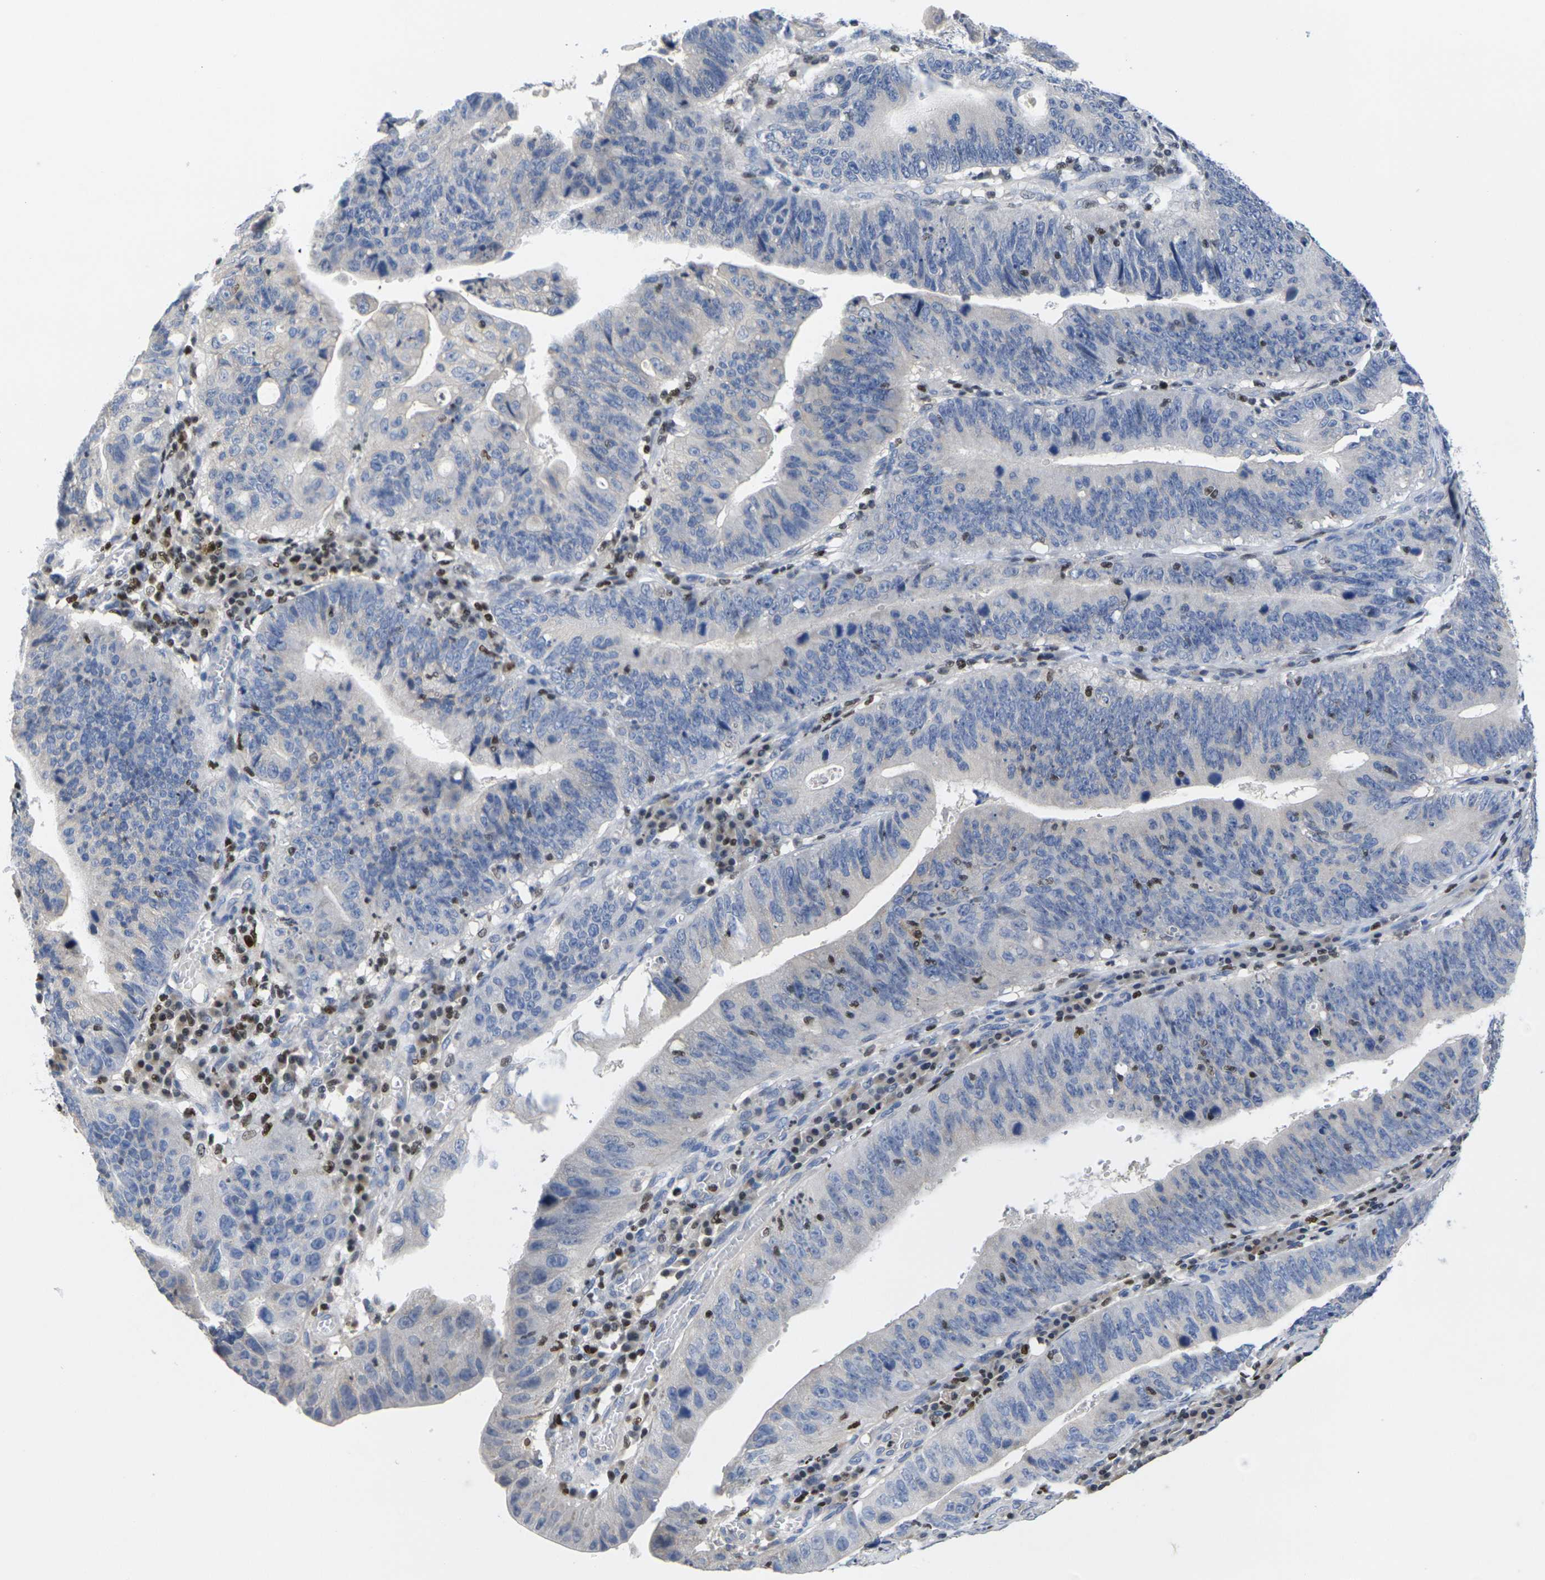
{"staining": {"intensity": "negative", "quantity": "none", "location": "none"}, "tissue": "stomach cancer", "cell_type": "Tumor cells", "image_type": "cancer", "snomed": [{"axis": "morphology", "description": "Adenocarcinoma, NOS"}, {"axis": "topography", "description": "Stomach"}], "caption": "This is a micrograph of IHC staining of stomach cancer (adenocarcinoma), which shows no staining in tumor cells.", "gene": "IKZF1", "patient": {"sex": "male", "age": 59}}